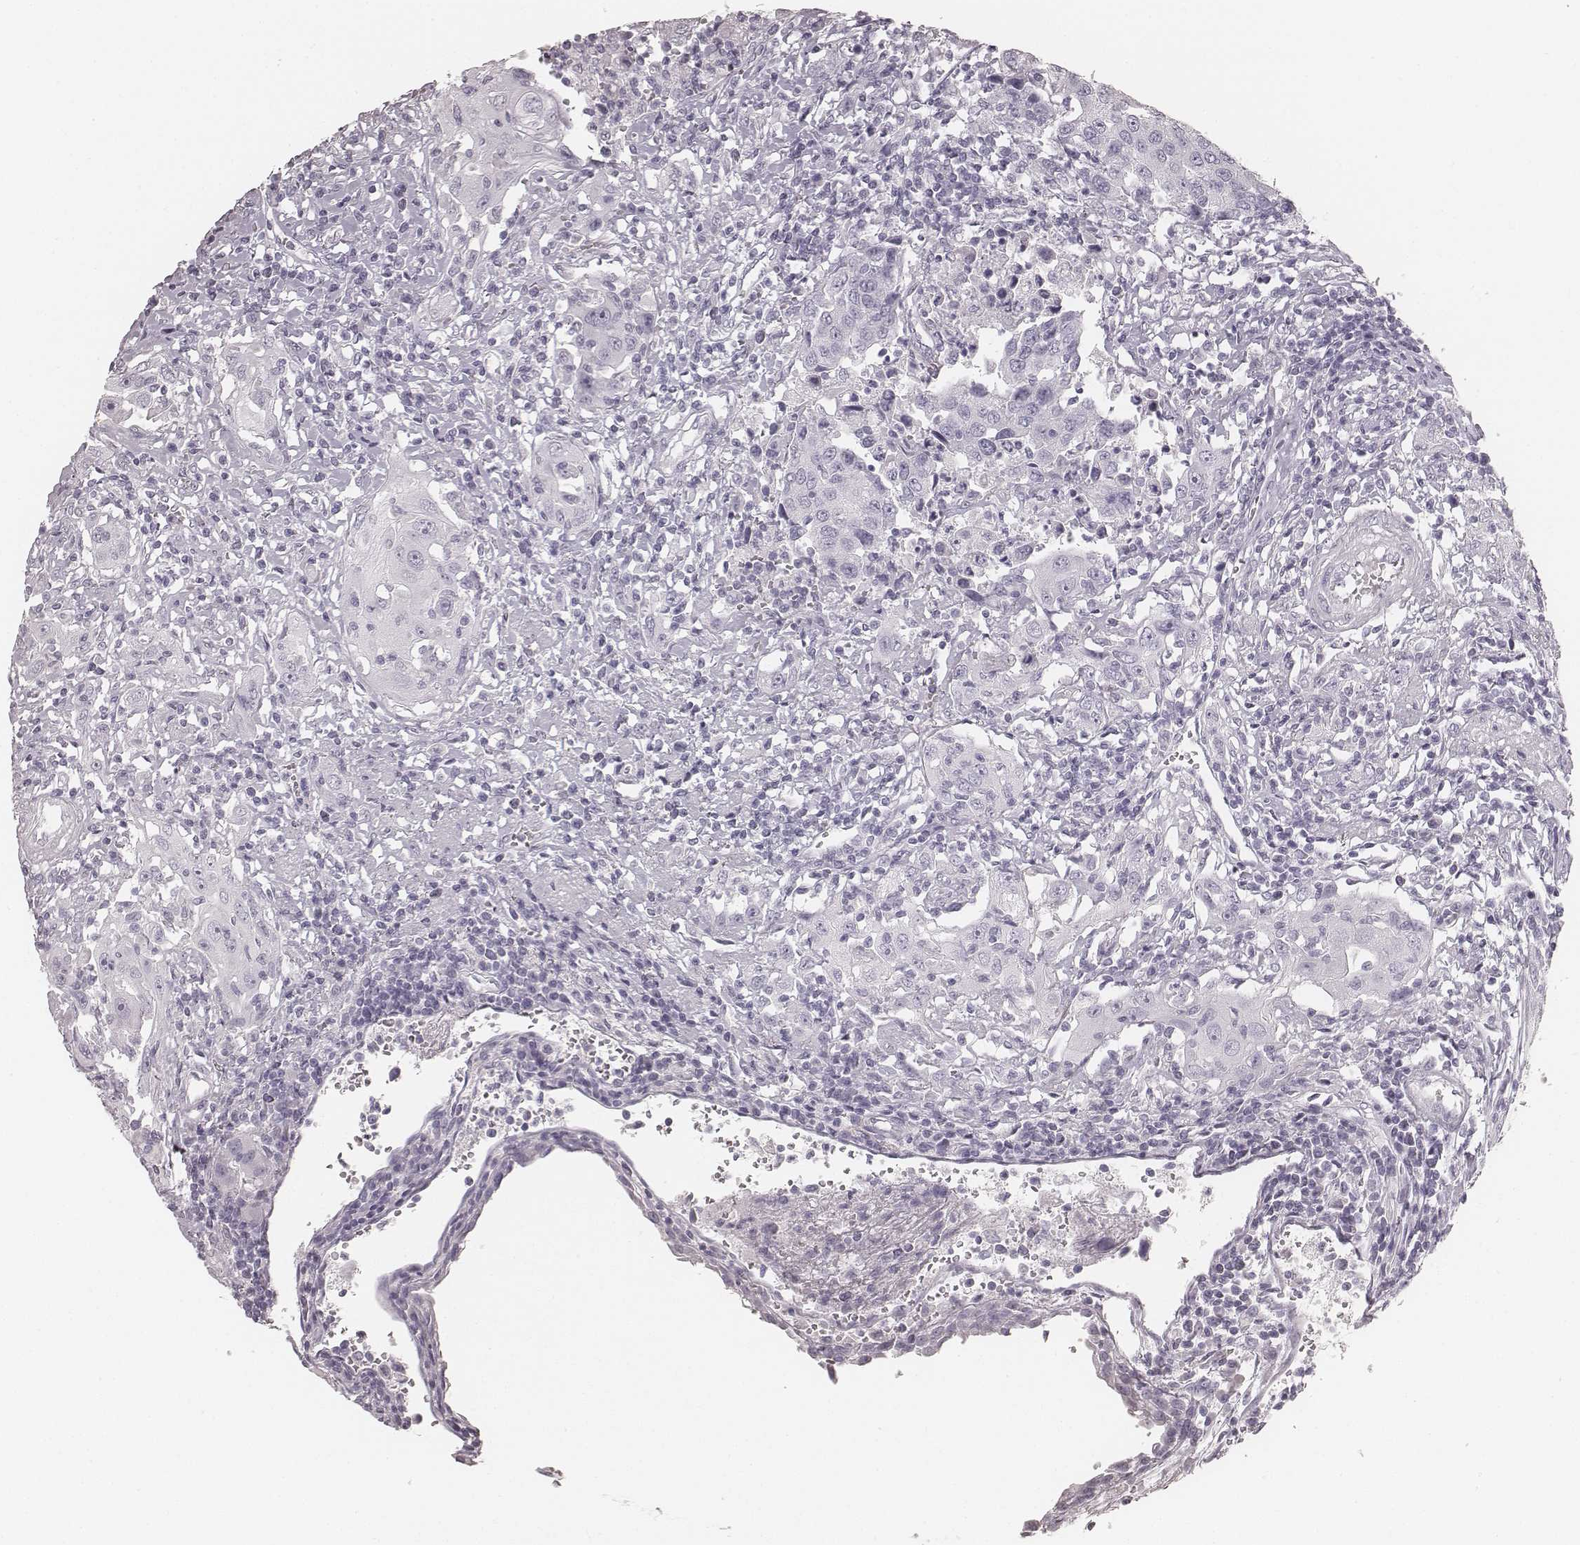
{"staining": {"intensity": "negative", "quantity": "none", "location": "none"}, "tissue": "urothelial cancer", "cell_type": "Tumor cells", "image_type": "cancer", "snomed": [{"axis": "morphology", "description": "Urothelial carcinoma, High grade"}, {"axis": "topography", "description": "Urinary bladder"}], "caption": "Immunohistochemistry (IHC) photomicrograph of neoplastic tissue: human urothelial cancer stained with DAB demonstrates no significant protein positivity in tumor cells.", "gene": "KRT34", "patient": {"sex": "female", "age": 85}}